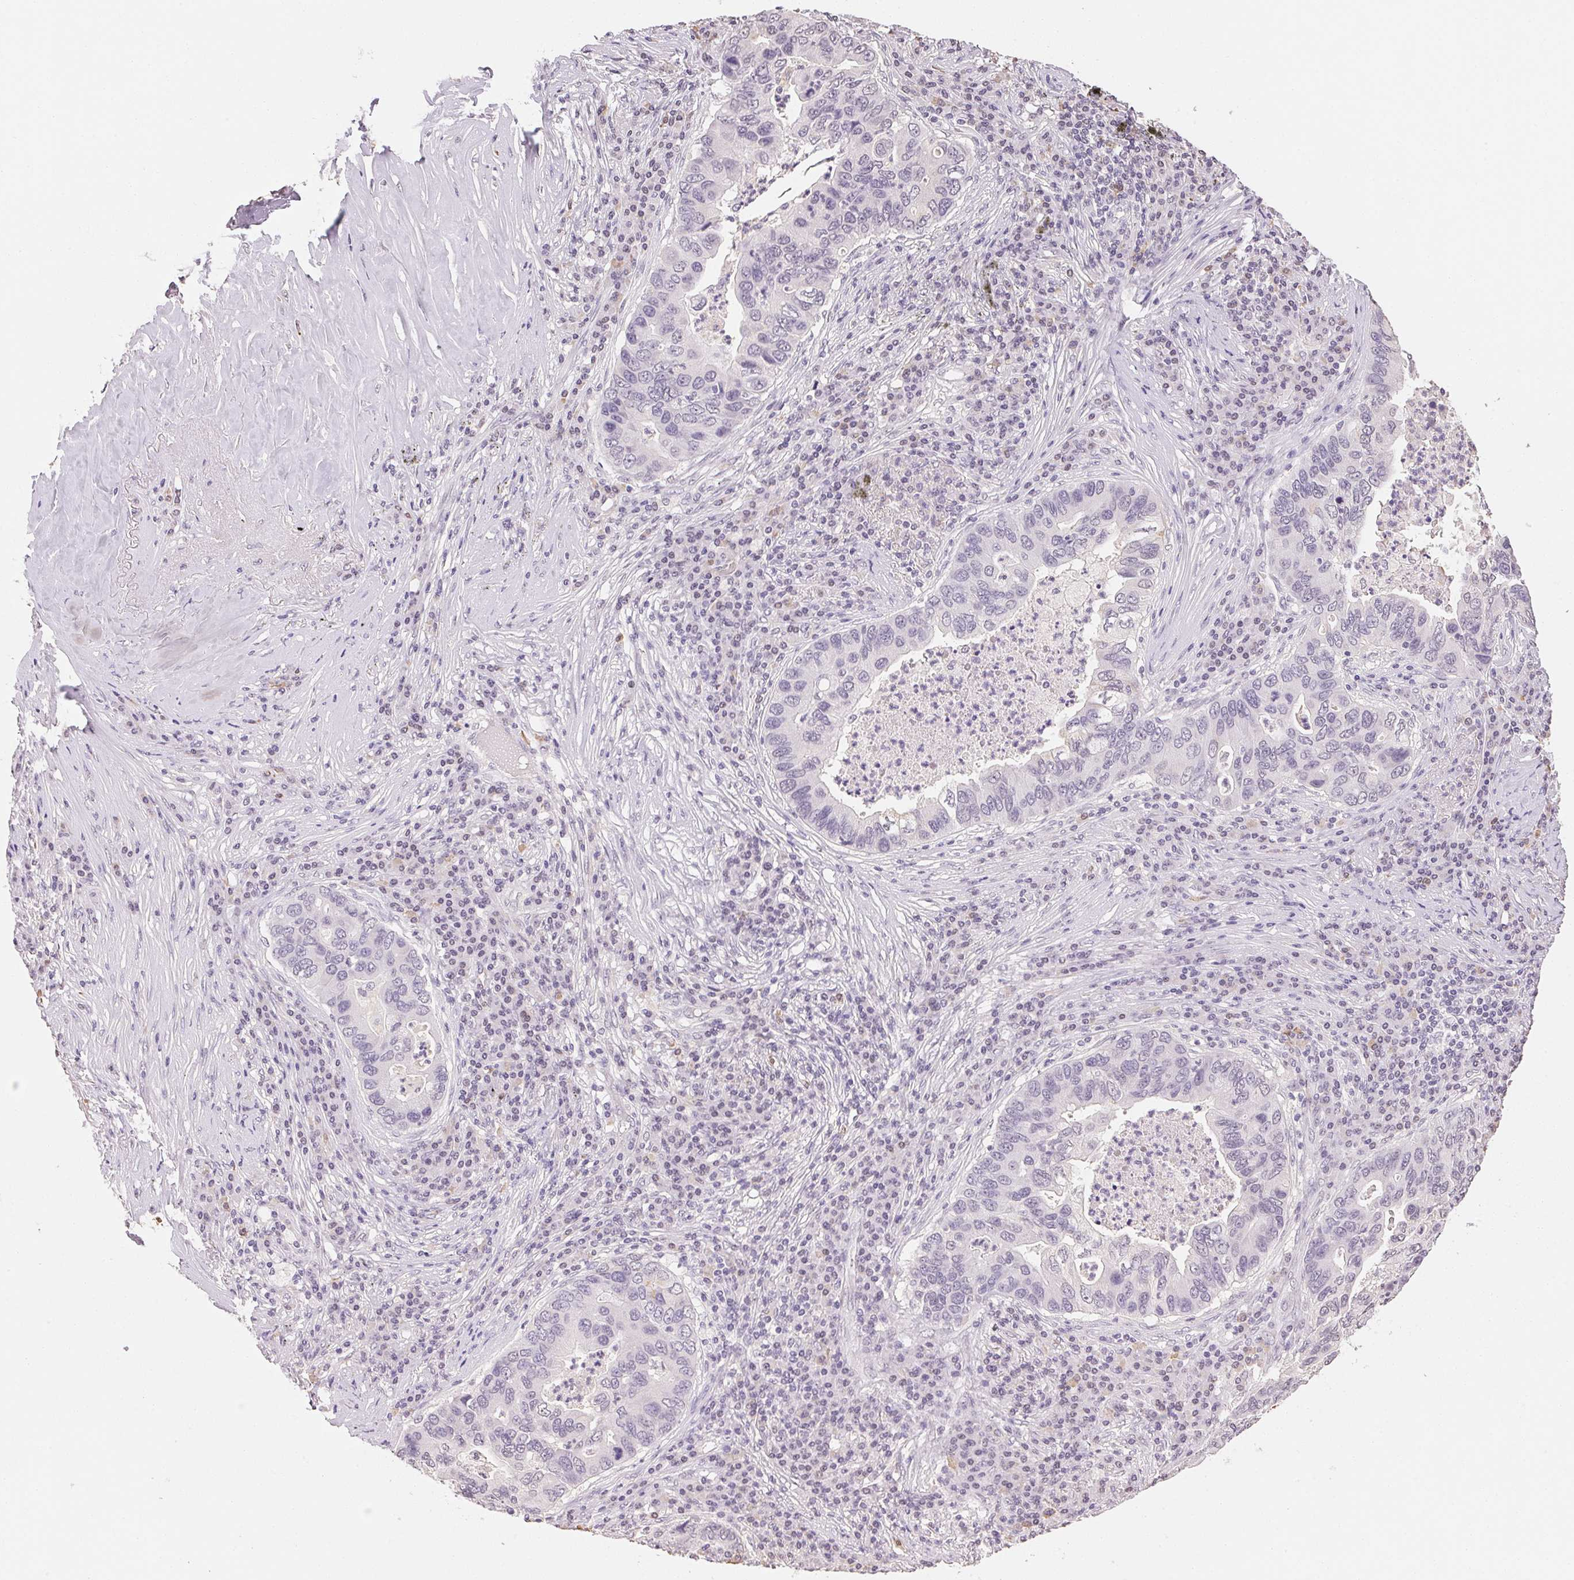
{"staining": {"intensity": "negative", "quantity": "none", "location": "none"}, "tissue": "lung cancer", "cell_type": "Tumor cells", "image_type": "cancer", "snomed": [{"axis": "morphology", "description": "Adenocarcinoma, NOS"}, {"axis": "morphology", "description": "Adenocarcinoma, metastatic, NOS"}, {"axis": "topography", "description": "Lymph node"}, {"axis": "topography", "description": "Lung"}], "caption": "Immunohistochemical staining of human lung cancer (metastatic adenocarcinoma) displays no significant positivity in tumor cells. The staining is performed using DAB brown chromogen with nuclei counter-stained in using hematoxylin.", "gene": "FNDC4", "patient": {"sex": "female", "age": 54}}